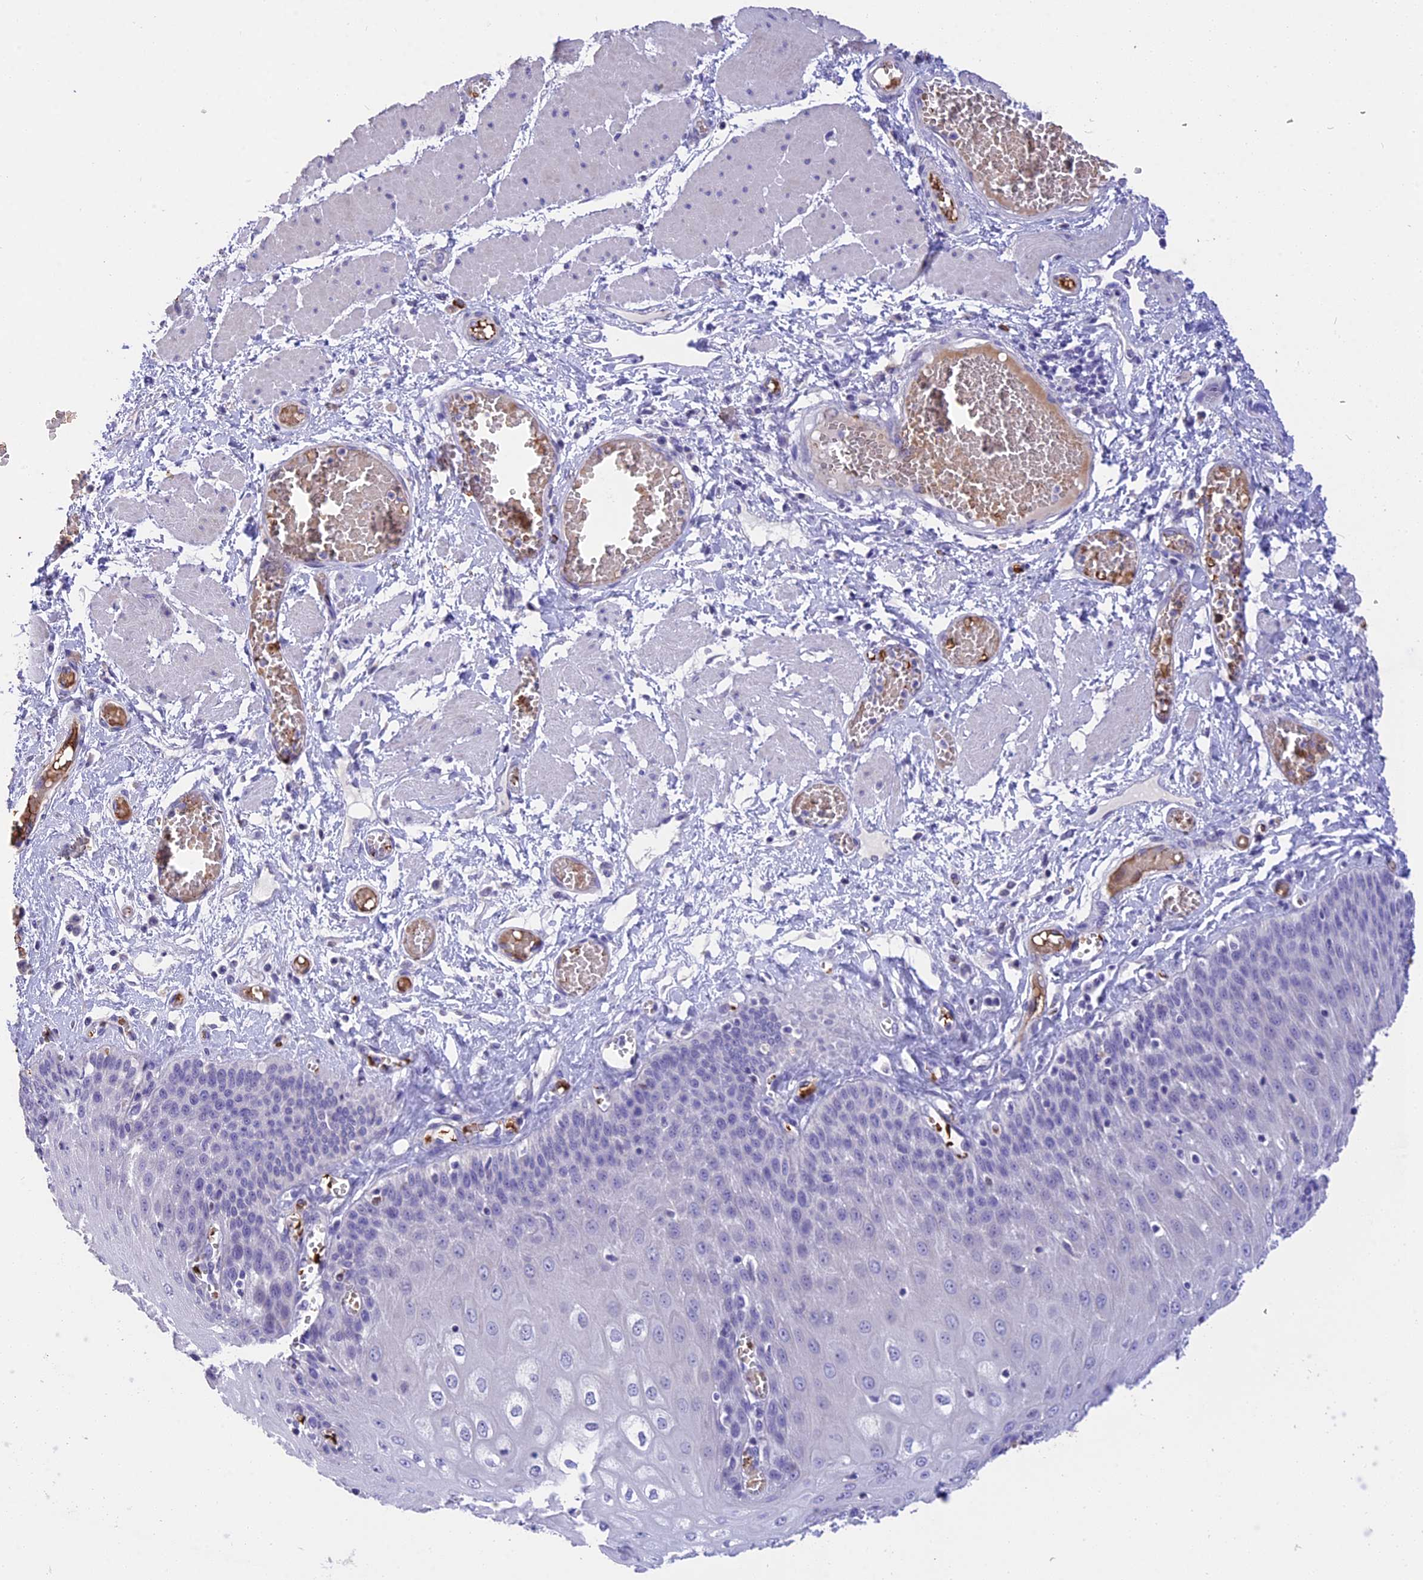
{"staining": {"intensity": "negative", "quantity": "none", "location": "none"}, "tissue": "esophagus", "cell_type": "Squamous epithelial cells", "image_type": "normal", "snomed": [{"axis": "morphology", "description": "Normal tissue, NOS"}, {"axis": "topography", "description": "Esophagus"}], "caption": "There is no significant expression in squamous epithelial cells of esophagus. The staining was performed using DAB (3,3'-diaminobenzidine) to visualize the protein expression in brown, while the nuclei were stained in blue with hematoxylin (Magnification: 20x).", "gene": "TNNC2", "patient": {"sex": "male", "age": 60}}